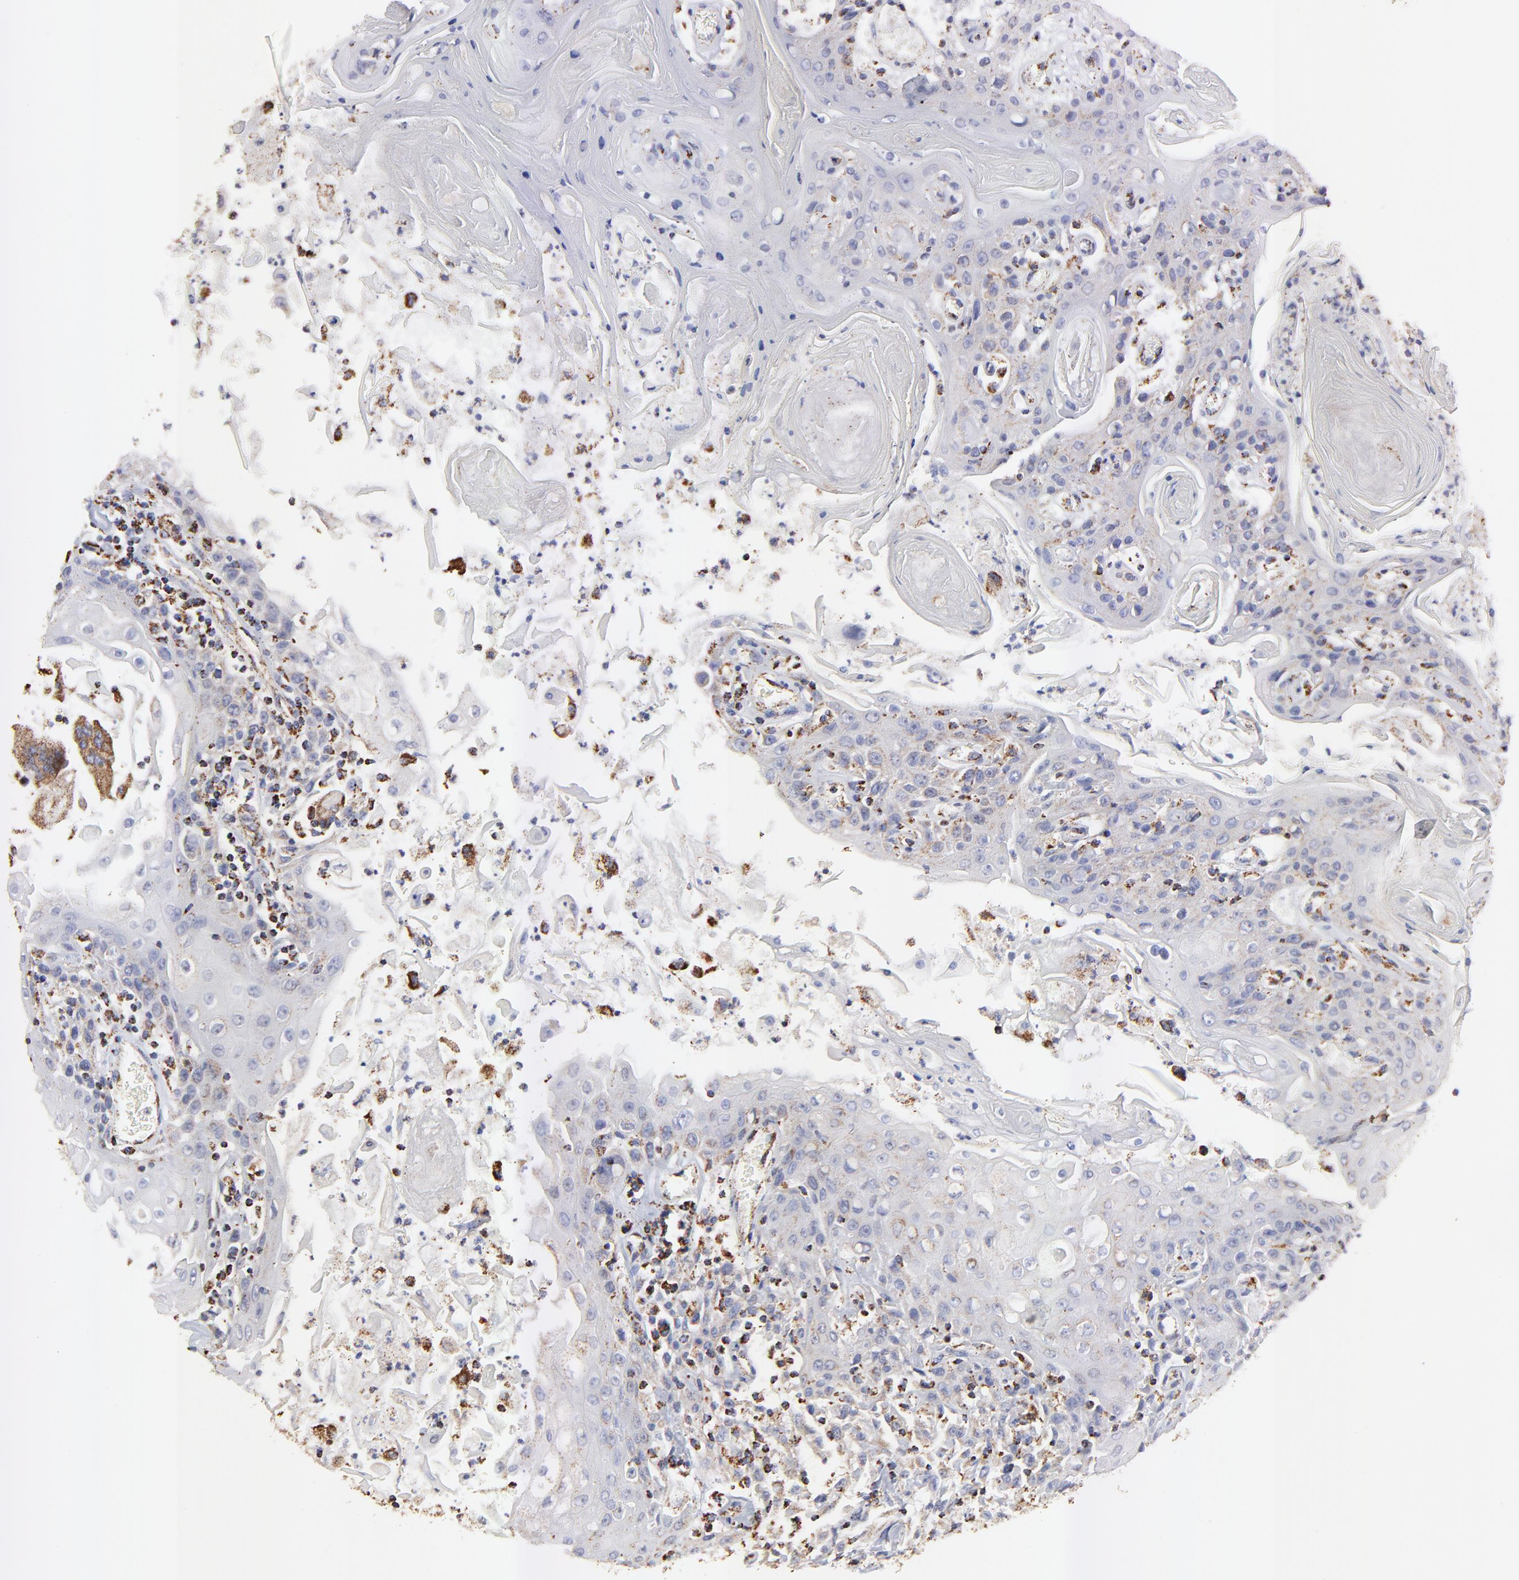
{"staining": {"intensity": "moderate", "quantity": "25%-75%", "location": "cytoplasmic/membranous"}, "tissue": "head and neck cancer", "cell_type": "Tumor cells", "image_type": "cancer", "snomed": [{"axis": "morphology", "description": "Squamous cell carcinoma, NOS"}, {"axis": "topography", "description": "Oral tissue"}, {"axis": "topography", "description": "Head-Neck"}], "caption": "Protein expression analysis of human squamous cell carcinoma (head and neck) reveals moderate cytoplasmic/membranous positivity in approximately 25%-75% of tumor cells. (Brightfield microscopy of DAB IHC at high magnification).", "gene": "COX4I1", "patient": {"sex": "female", "age": 76}}